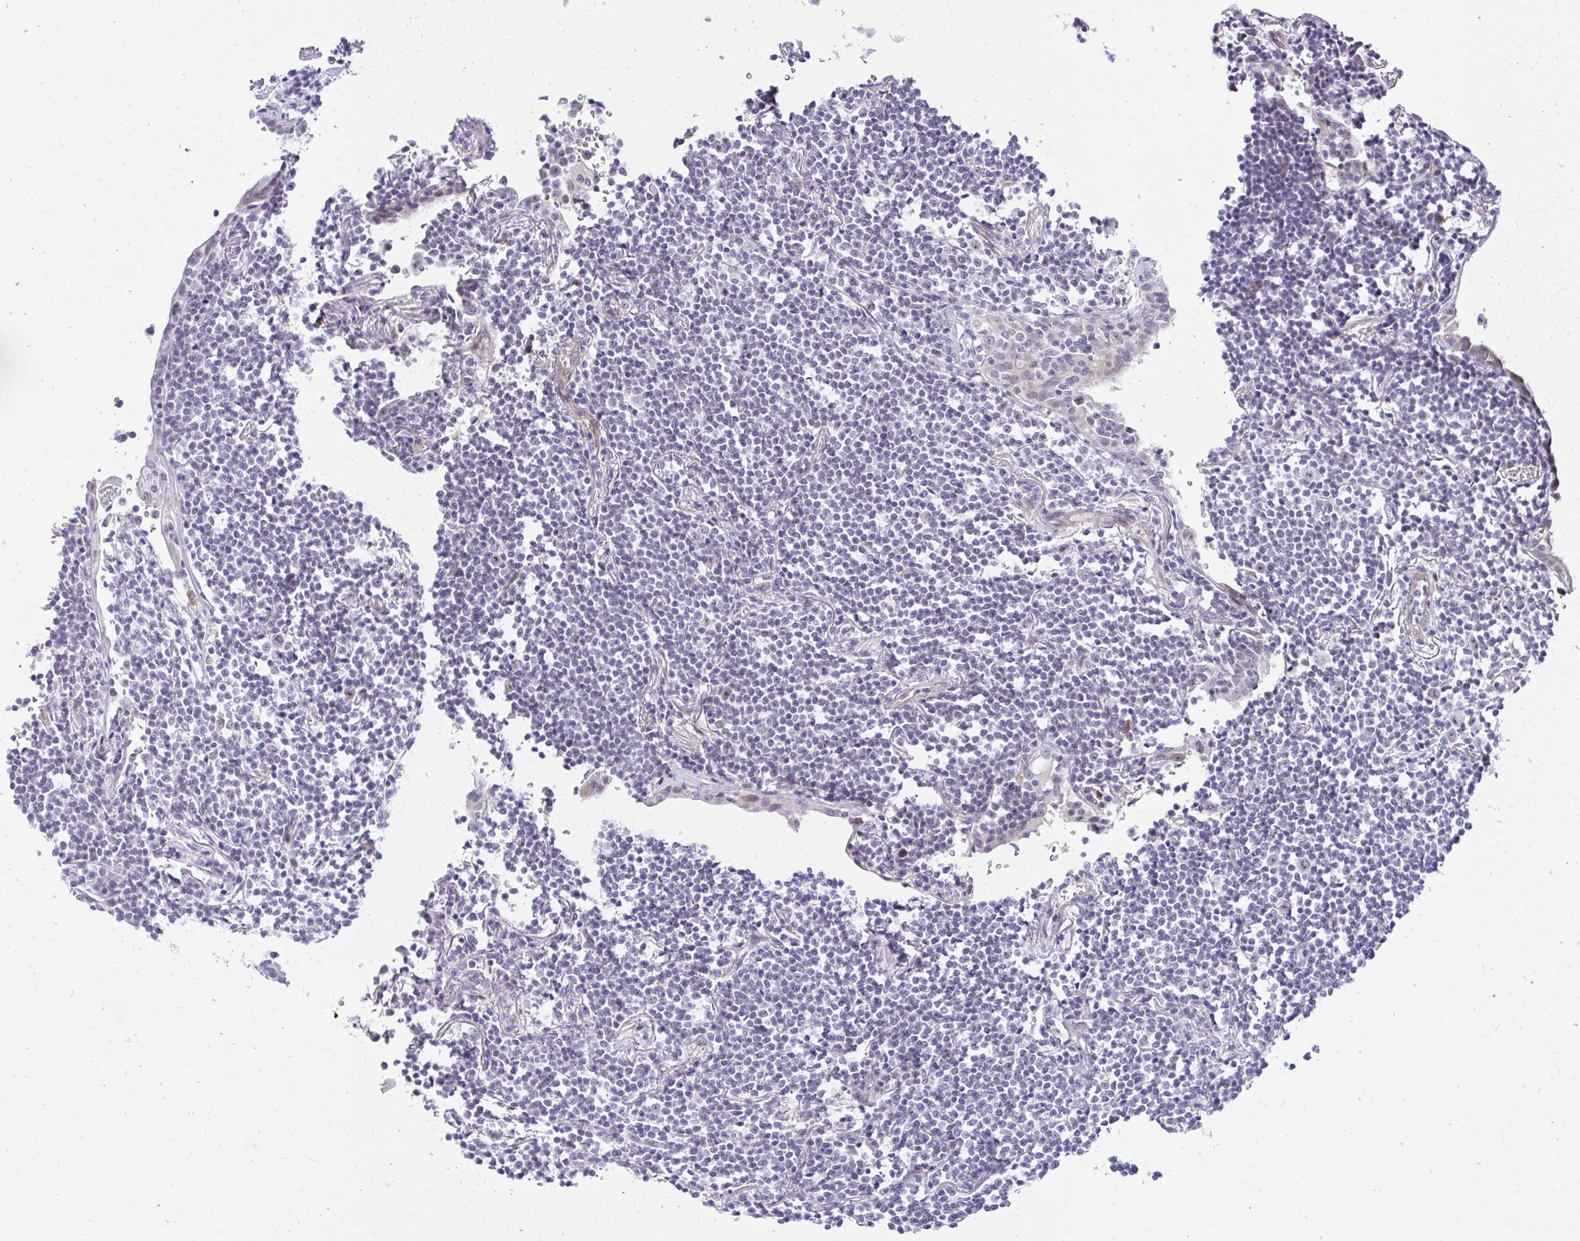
{"staining": {"intensity": "negative", "quantity": "none", "location": "none"}, "tissue": "lymphoma", "cell_type": "Tumor cells", "image_type": "cancer", "snomed": [{"axis": "morphology", "description": "Malignant lymphoma, non-Hodgkin's type, Low grade"}, {"axis": "topography", "description": "Lung"}], "caption": "Low-grade malignant lymphoma, non-Hodgkin's type was stained to show a protein in brown. There is no significant expression in tumor cells.", "gene": "NFXL1", "patient": {"sex": "female", "age": 71}}